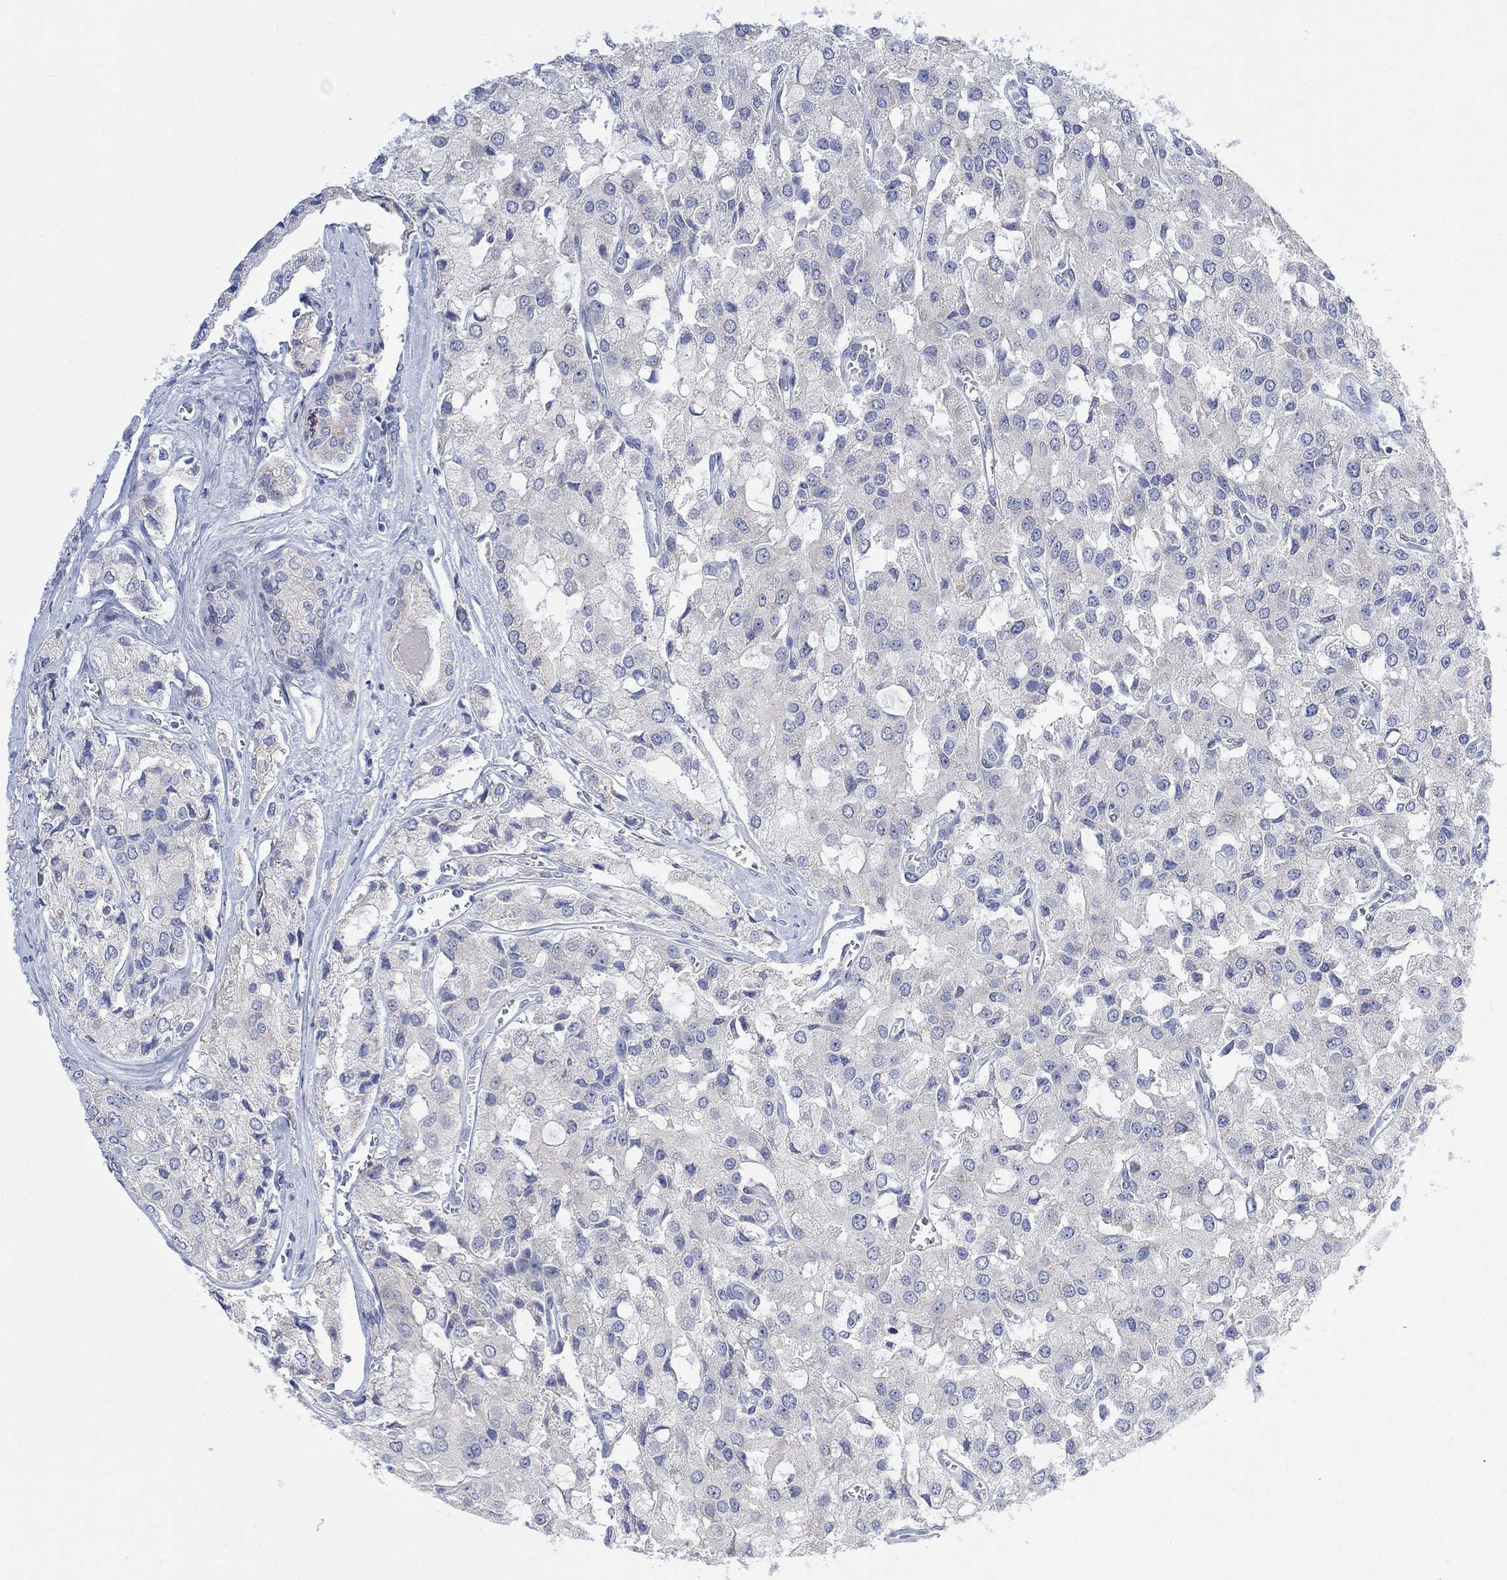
{"staining": {"intensity": "negative", "quantity": "none", "location": "none"}, "tissue": "prostate cancer", "cell_type": "Tumor cells", "image_type": "cancer", "snomed": [{"axis": "morphology", "description": "Adenocarcinoma, NOS"}, {"axis": "topography", "description": "Prostate and seminal vesicle, NOS"}, {"axis": "topography", "description": "Prostate"}], "caption": "The immunohistochemistry histopathology image has no significant staining in tumor cells of adenocarcinoma (prostate) tissue.", "gene": "FBP2", "patient": {"sex": "male", "age": 67}}